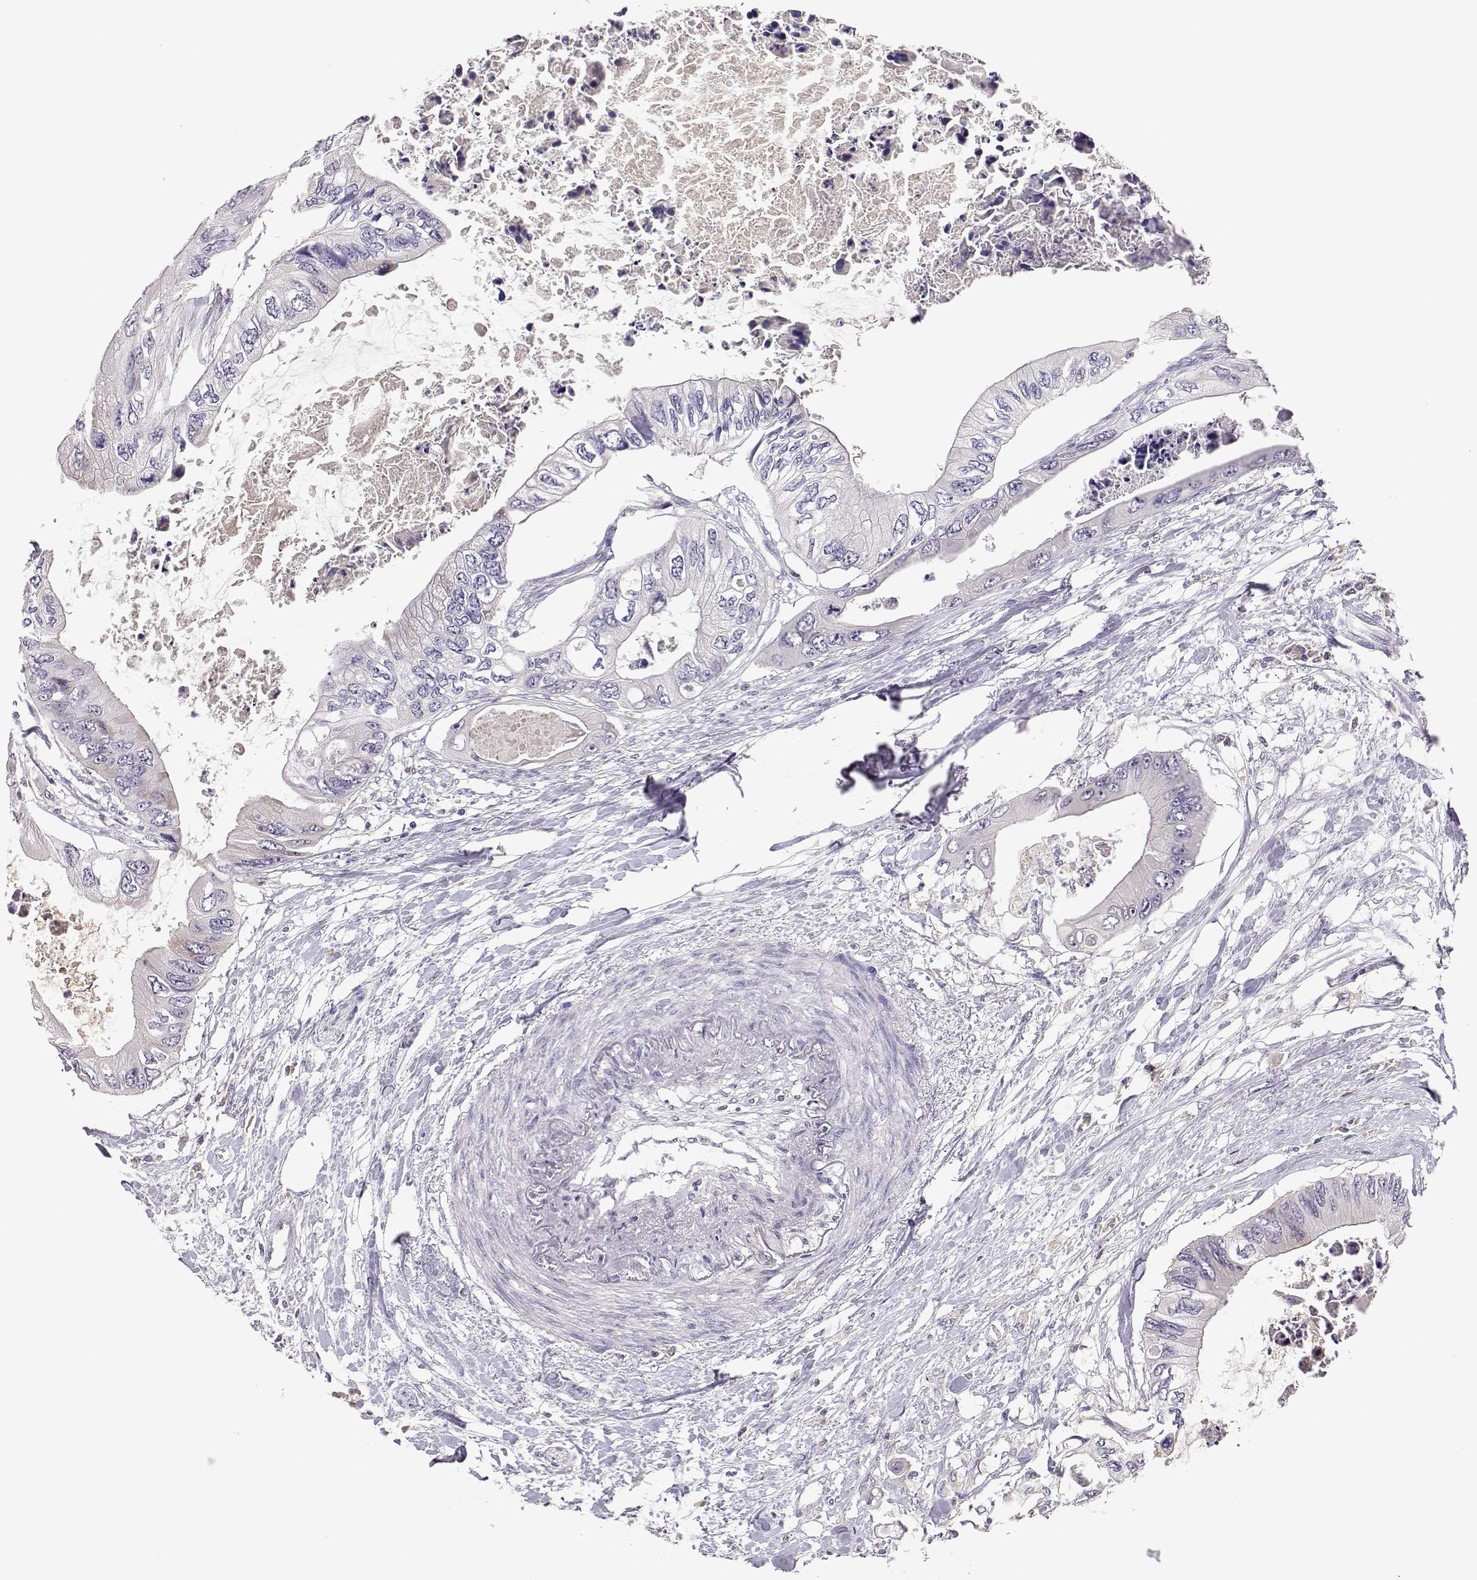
{"staining": {"intensity": "negative", "quantity": "none", "location": "none"}, "tissue": "colorectal cancer", "cell_type": "Tumor cells", "image_type": "cancer", "snomed": [{"axis": "morphology", "description": "Adenocarcinoma, NOS"}, {"axis": "topography", "description": "Rectum"}], "caption": "Micrograph shows no protein expression in tumor cells of colorectal cancer tissue. (DAB immunohistochemistry with hematoxylin counter stain).", "gene": "TACR1", "patient": {"sex": "male", "age": 63}}